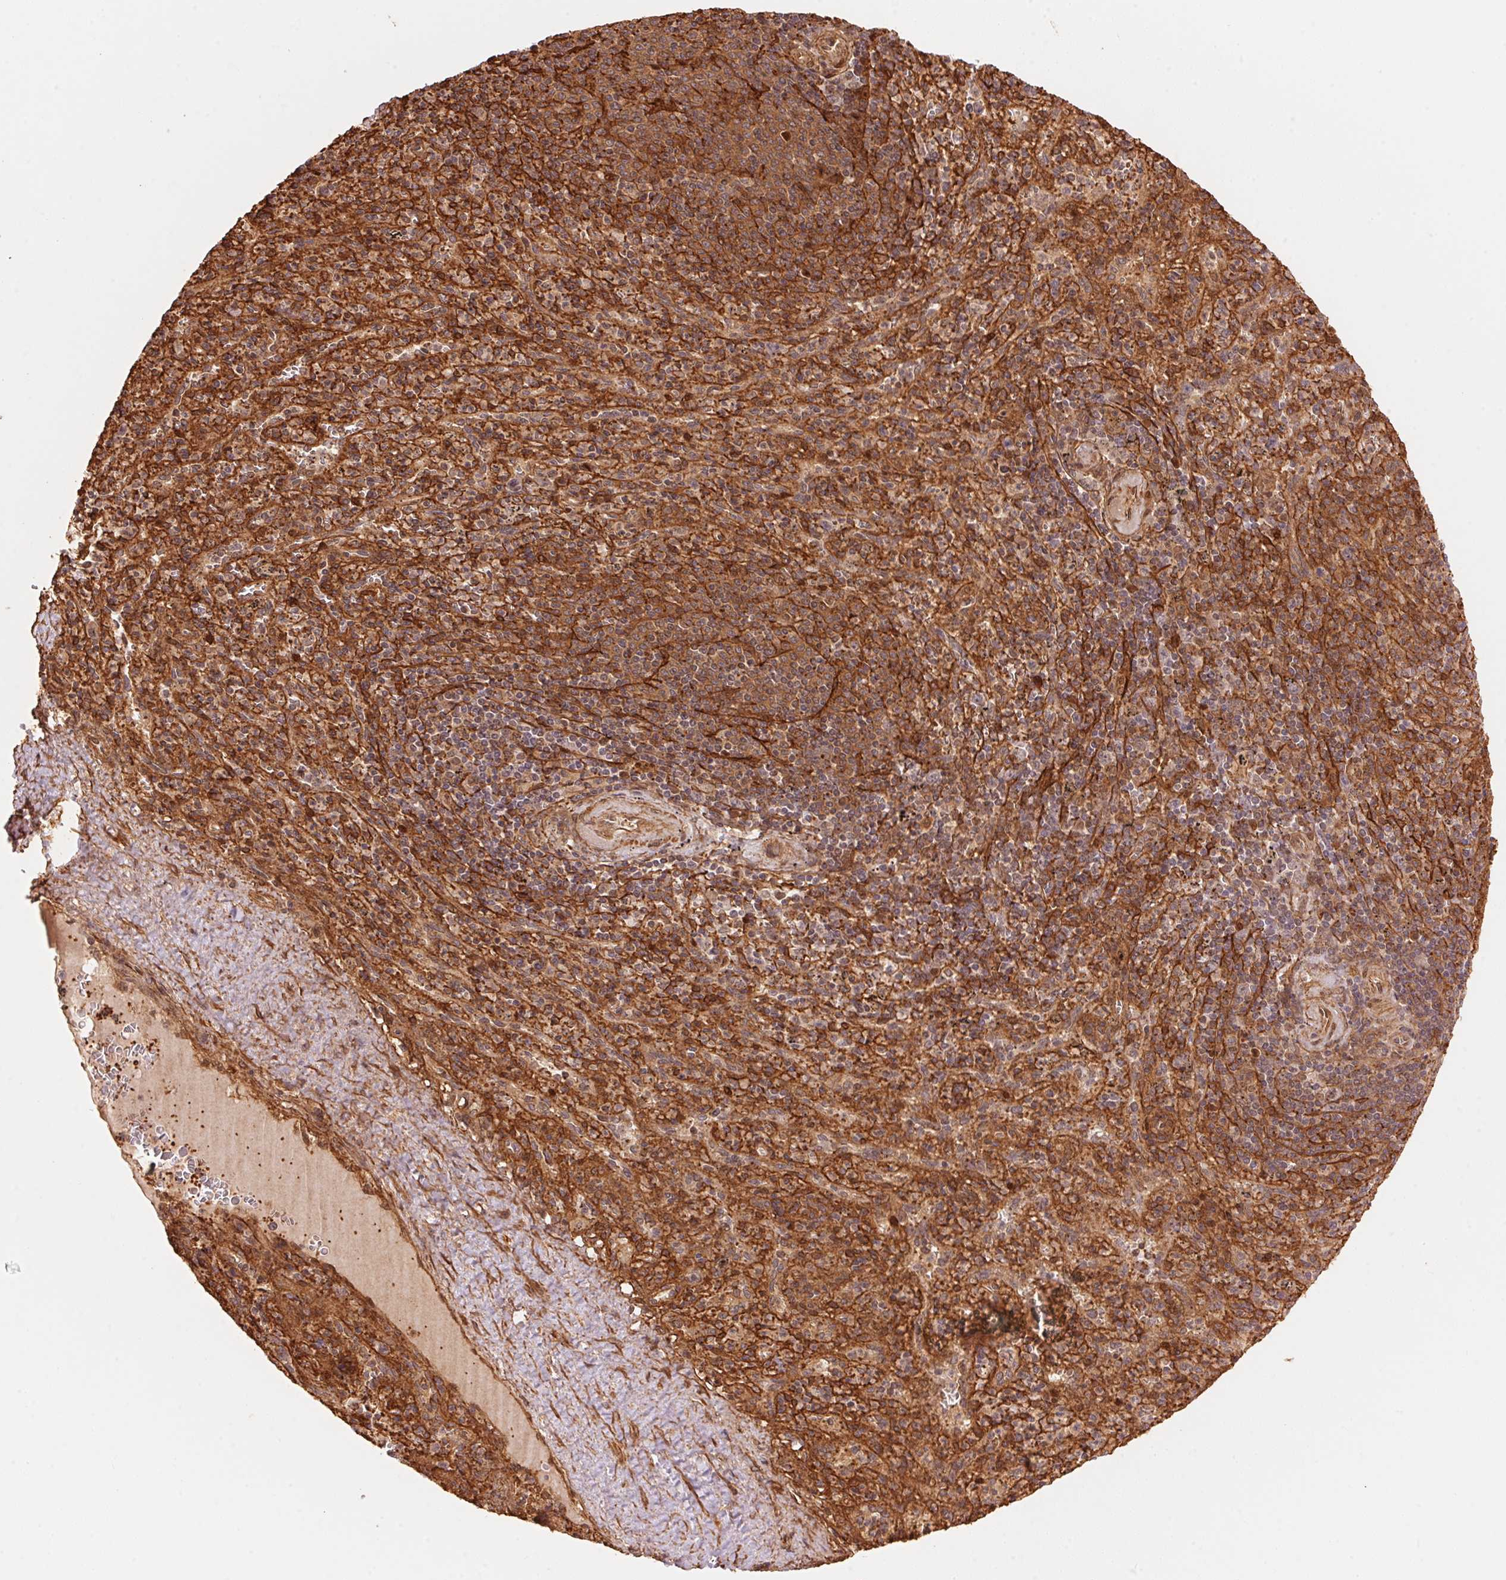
{"staining": {"intensity": "strong", "quantity": "25%-75%", "location": "cytoplasmic/membranous,nuclear"}, "tissue": "spleen", "cell_type": "Cells in red pulp", "image_type": "normal", "snomed": [{"axis": "morphology", "description": "Normal tissue, NOS"}, {"axis": "topography", "description": "Spleen"}], "caption": "DAB immunohistochemical staining of benign human spleen shows strong cytoplasmic/membranous,nuclear protein expression in approximately 25%-75% of cells in red pulp.", "gene": "TNIP2", "patient": {"sex": "male", "age": 57}}